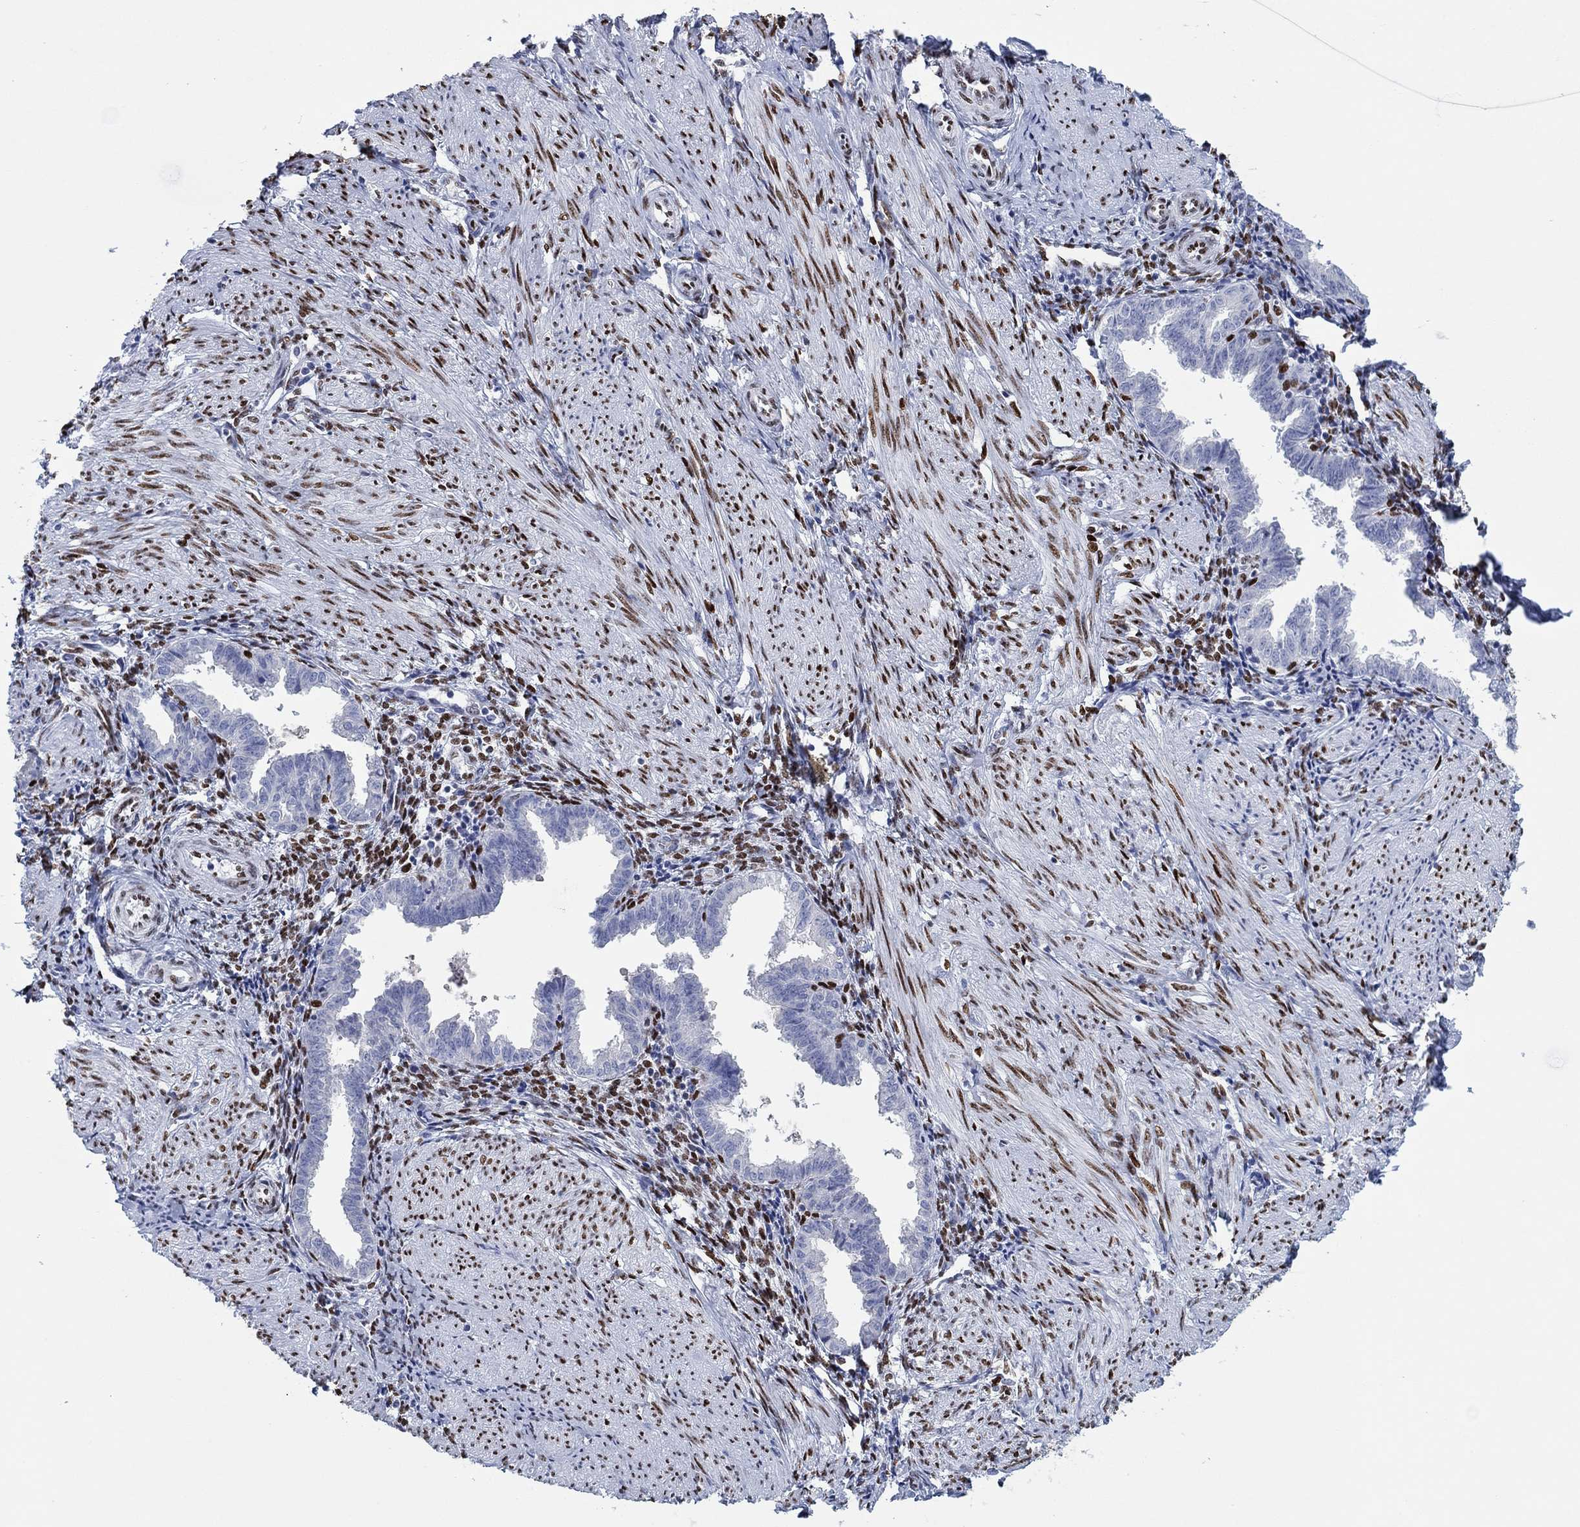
{"staining": {"intensity": "strong", "quantity": ">75%", "location": "nuclear"}, "tissue": "endometrium", "cell_type": "Cells in endometrial stroma", "image_type": "normal", "snomed": [{"axis": "morphology", "description": "Normal tissue, NOS"}, {"axis": "topography", "description": "Endometrium"}], "caption": "Endometrium stained for a protein exhibits strong nuclear positivity in cells in endometrial stroma. (Brightfield microscopy of DAB IHC at high magnification).", "gene": "ZEB1", "patient": {"sex": "female", "age": 37}}